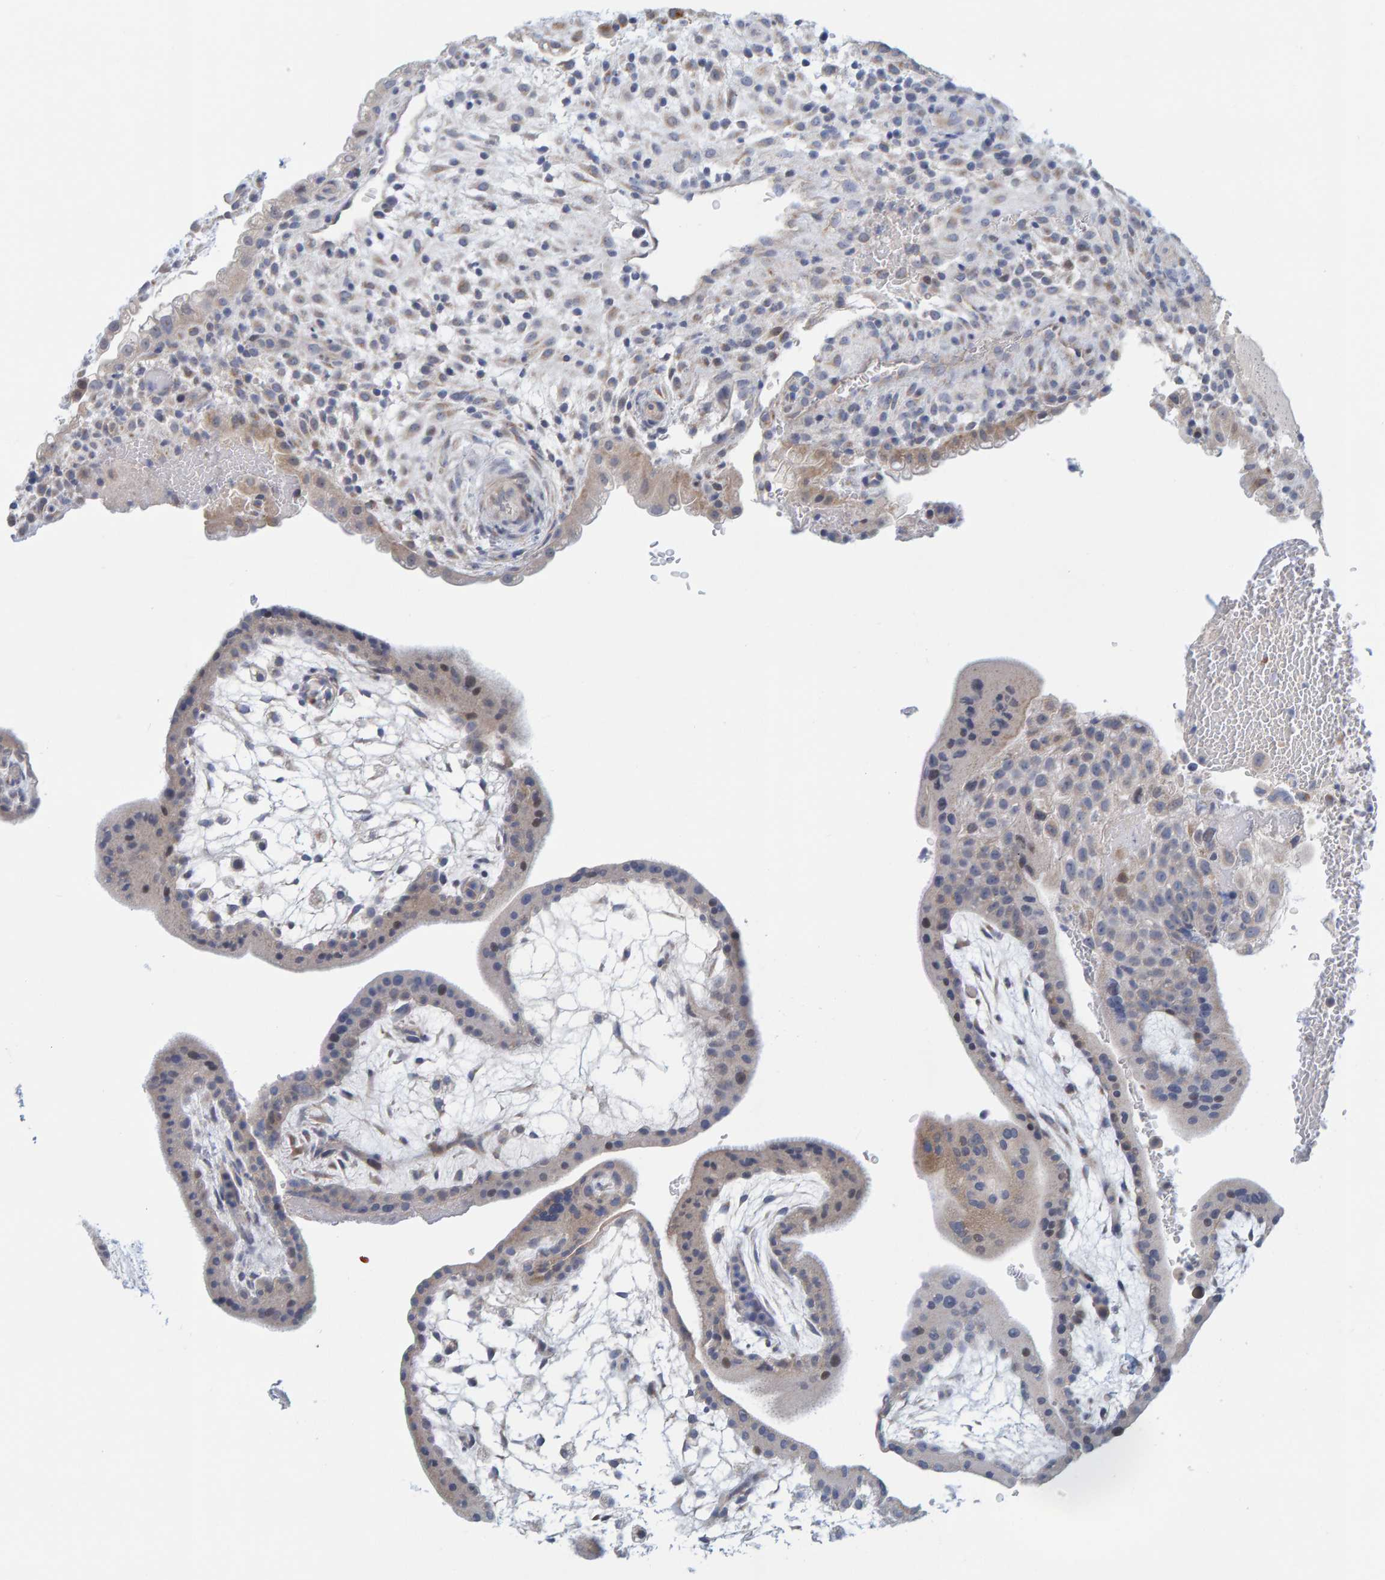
{"staining": {"intensity": "weak", "quantity": "<25%", "location": "cytoplasmic/membranous"}, "tissue": "placenta", "cell_type": "Trophoblastic cells", "image_type": "normal", "snomed": [{"axis": "morphology", "description": "Normal tissue, NOS"}, {"axis": "topography", "description": "Placenta"}], "caption": "Protein analysis of unremarkable placenta demonstrates no significant staining in trophoblastic cells. Nuclei are stained in blue.", "gene": "ZC3H3", "patient": {"sex": "female", "age": 35}}